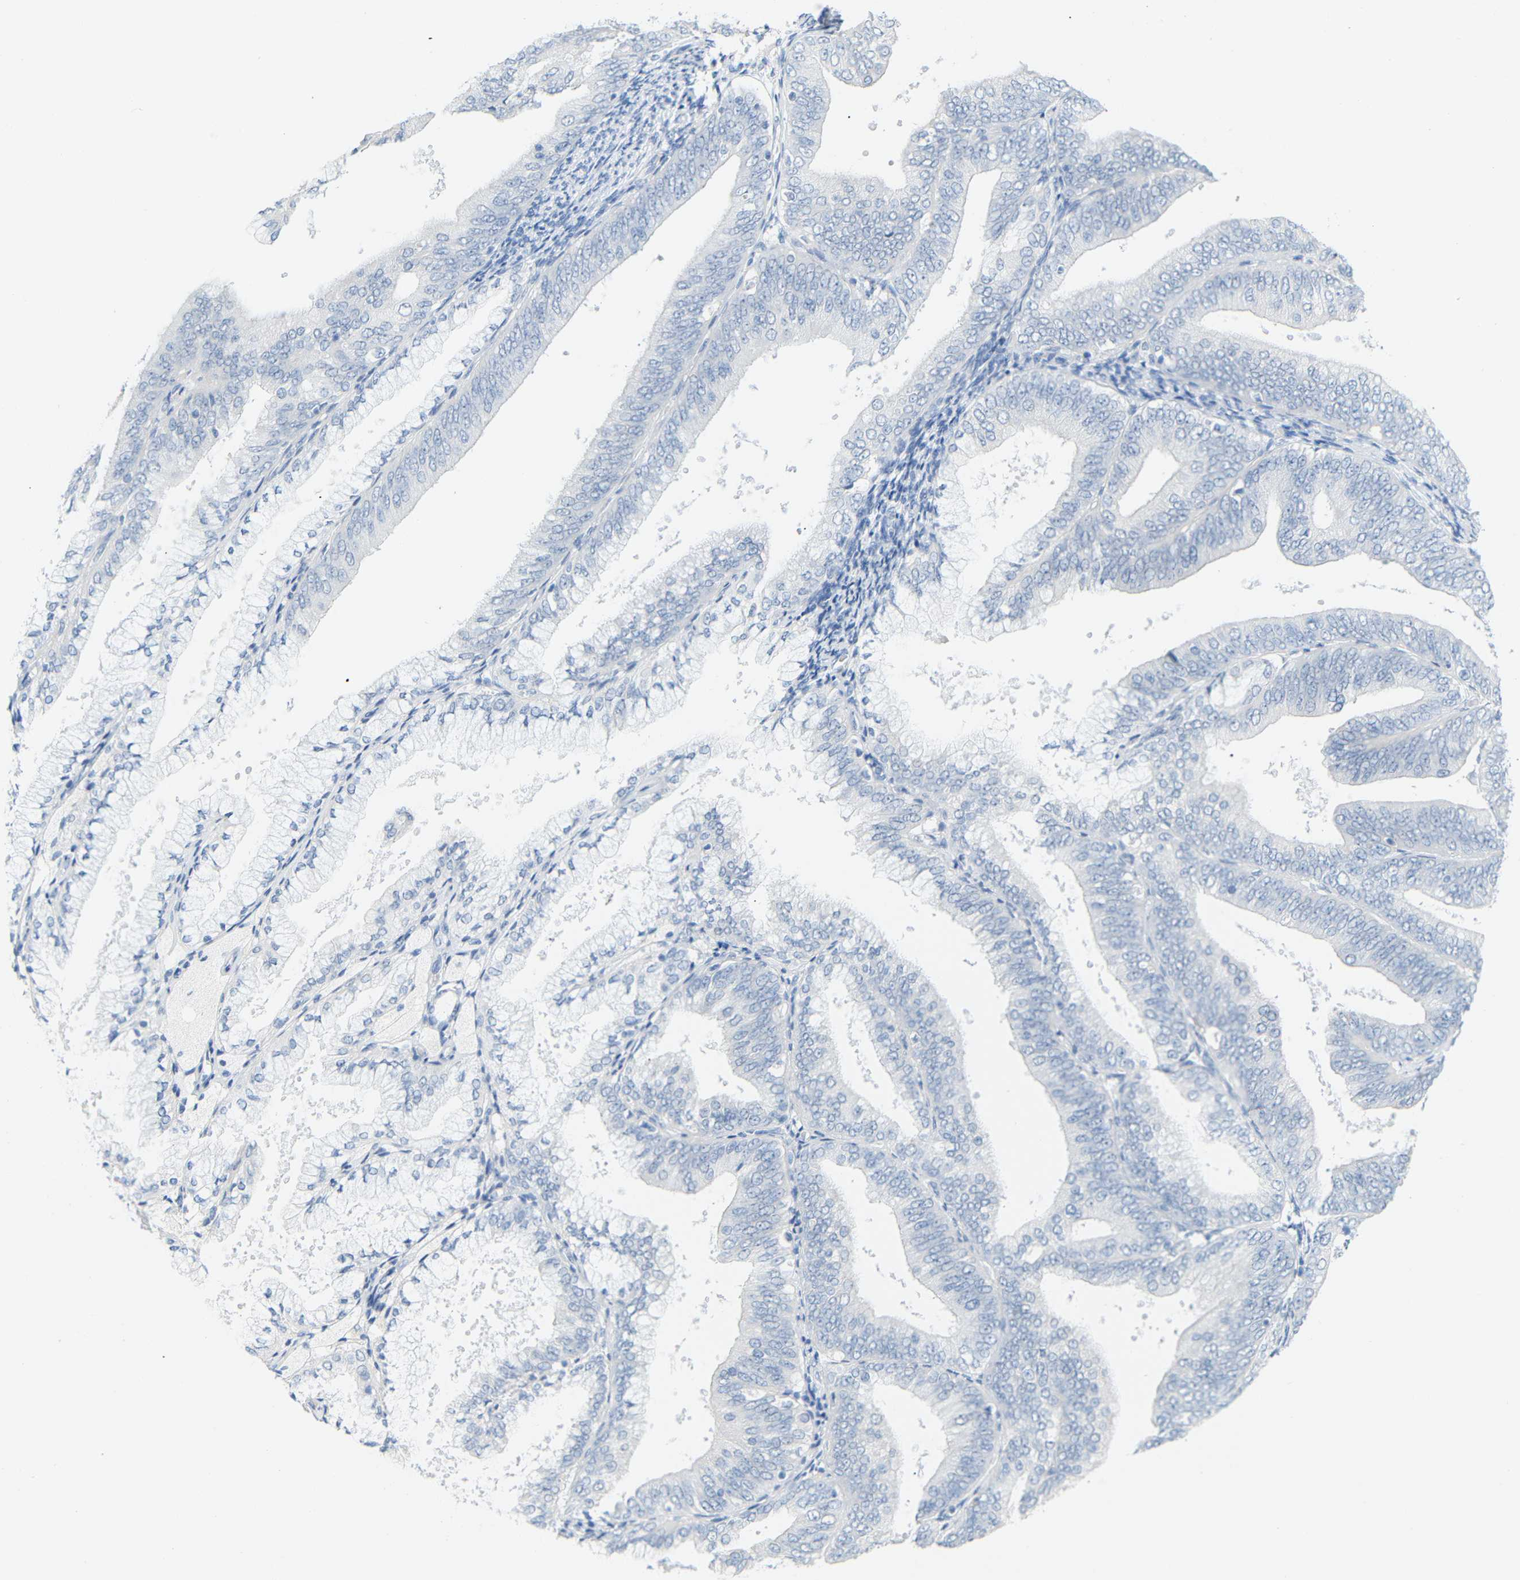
{"staining": {"intensity": "negative", "quantity": "none", "location": "none"}, "tissue": "endometrial cancer", "cell_type": "Tumor cells", "image_type": "cancer", "snomed": [{"axis": "morphology", "description": "Adenocarcinoma, NOS"}, {"axis": "topography", "description": "Endometrium"}], "caption": "A histopathology image of endometrial adenocarcinoma stained for a protein displays no brown staining in tumor cells.", "gene": "OPN1SW", "patient": {"sex": "female", "age": 63}}